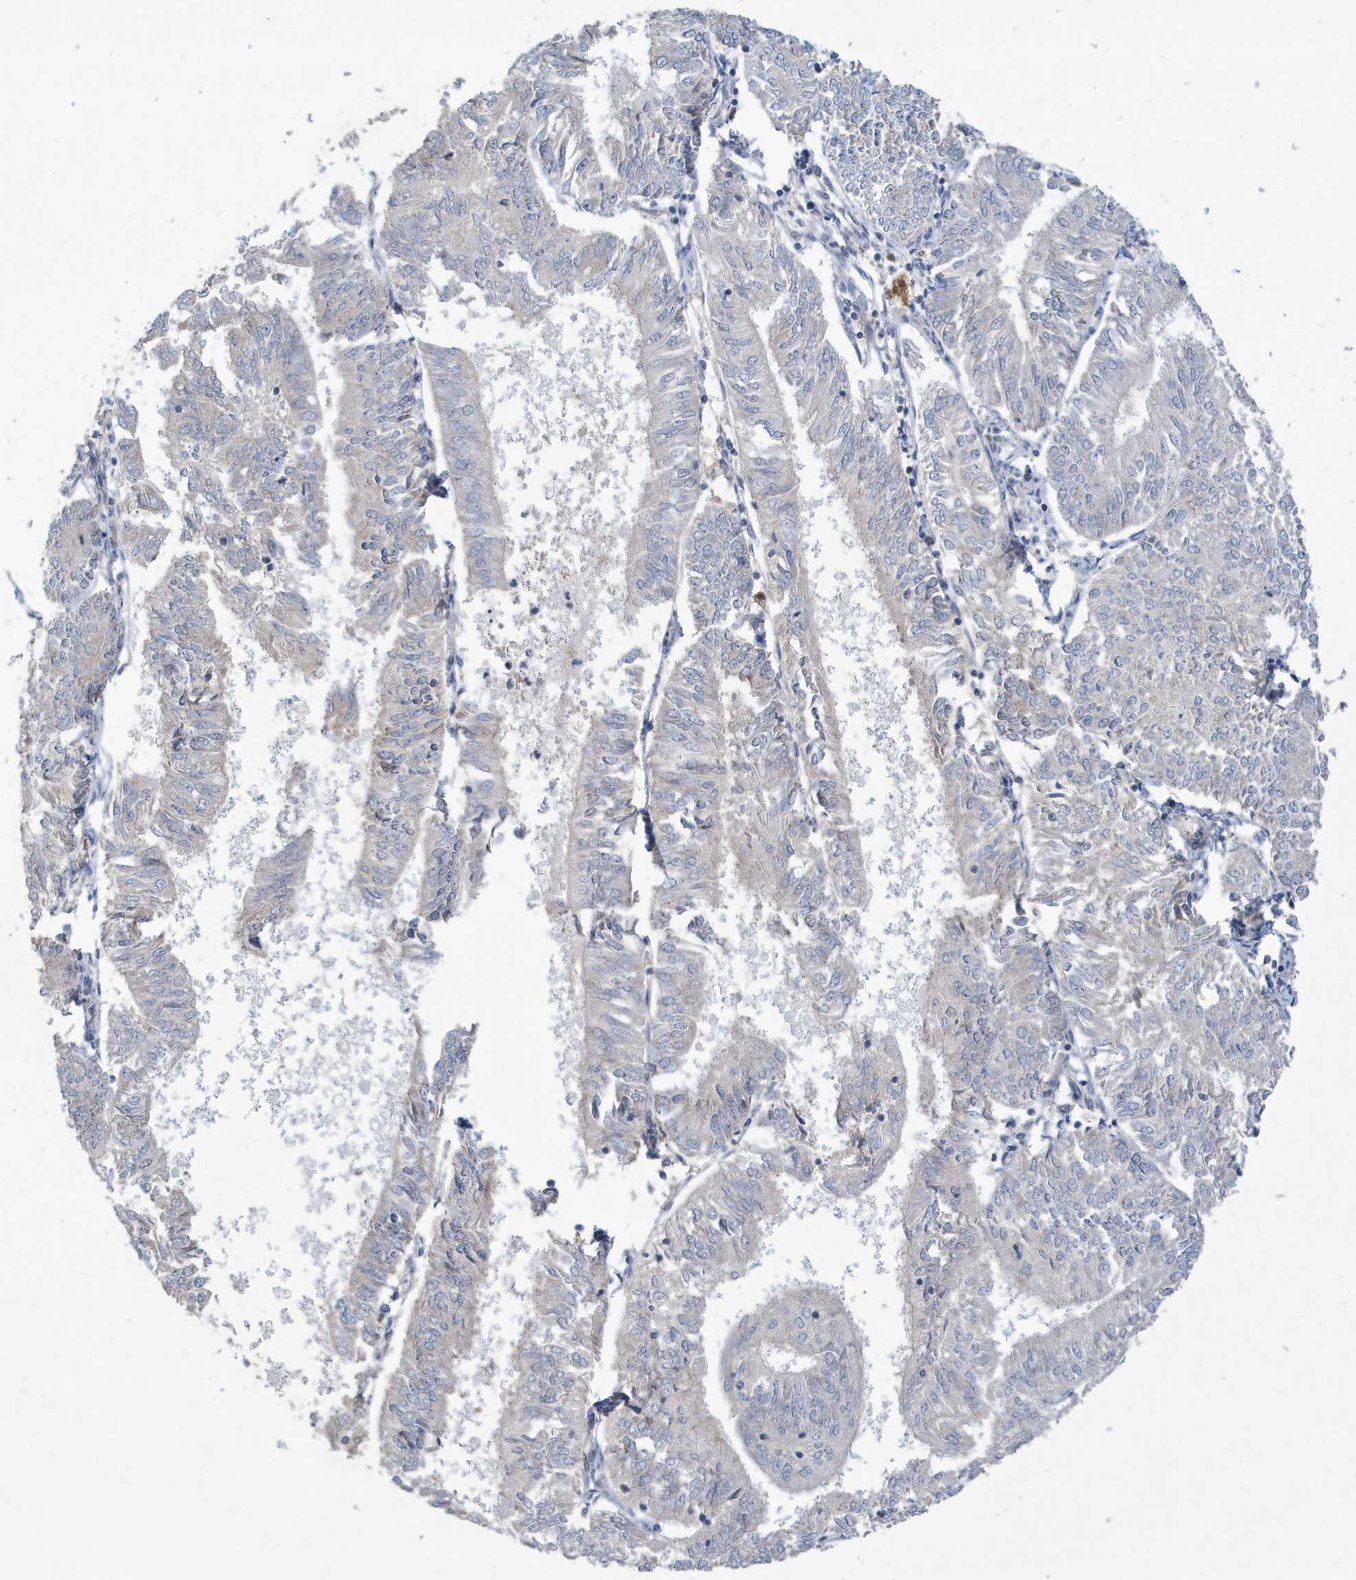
{"staining": {"intensity": "negative", "quantity": "none", "location": "none"}, "tissue": "endometrial cancer", "cell_type": "Tumor cells", "image_type": "cancer", "snomed": [{"axis": "morphology", "description": "Adenocarcinoma, NOS"}, {"axis": "topography", "description": "Endometrium"}], "caption": "A histopathology image of endometrial cancer (adenocarcinoma) stained for a protein demonstrates no brown staining in tumor cells.", "gene": "NCOA7", "patient": {"sex": "female", "age": 58}}